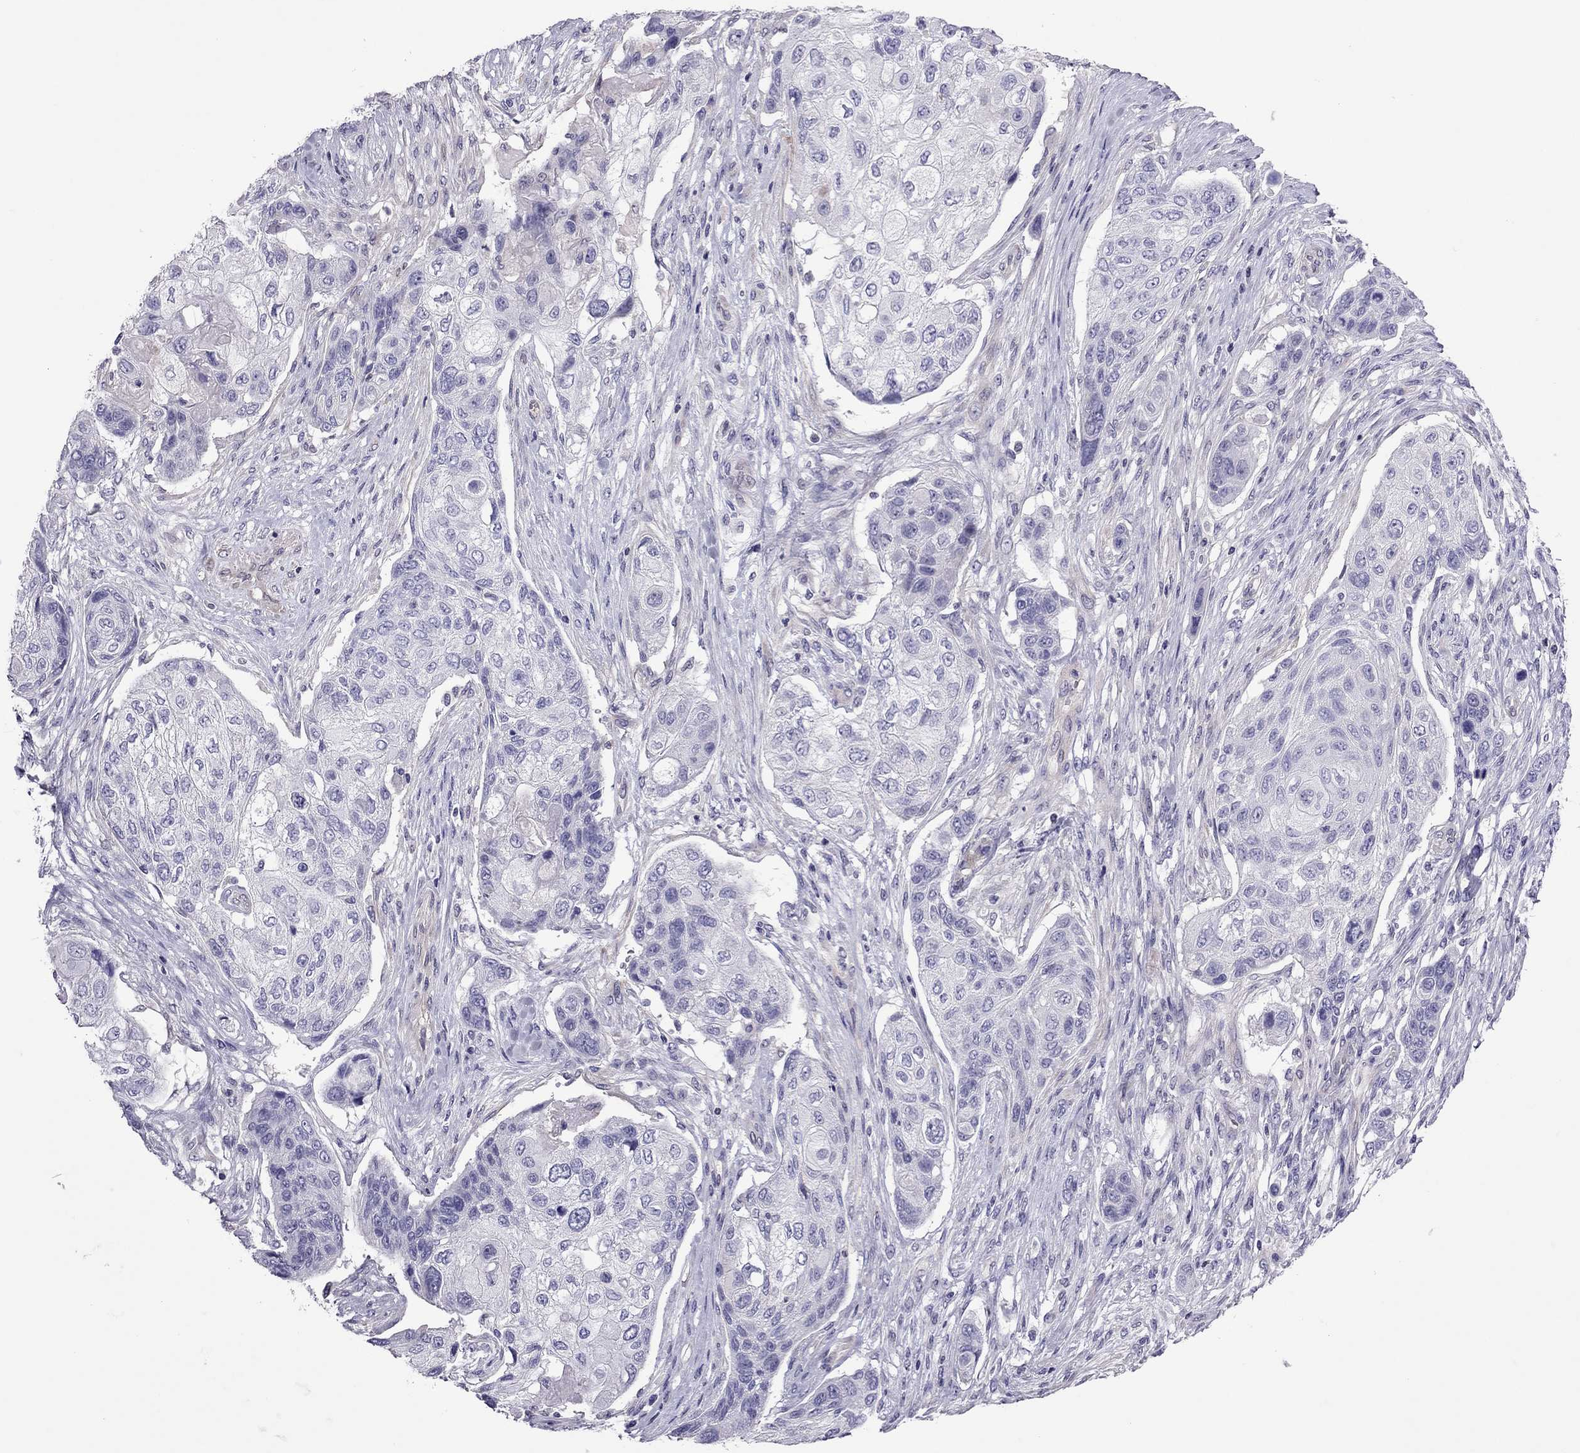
{"staining": {"intensity": "negative", "quantity": "none", "location": "none"}, "tissue": "lung cancer", "cell_type": "Tumor cells", "image_type": "cancer", "snomed": [{"axis": "morphology", "description": "Normal tissue, NOS"}, {"axis": "morphology", "description": "Squamous cell carcinoma, NOS"}, {"axis": "topography", "description": "Bronchus"}, {"axis": "topography", "description": "Lung"}], "caption": "A photomicrograph of human lung cancer (squamous cell carcinoma) is negative for staining in tumor cells.", "gene": "SLC16A8", "patient": {"sex": "male", "age": 69}}